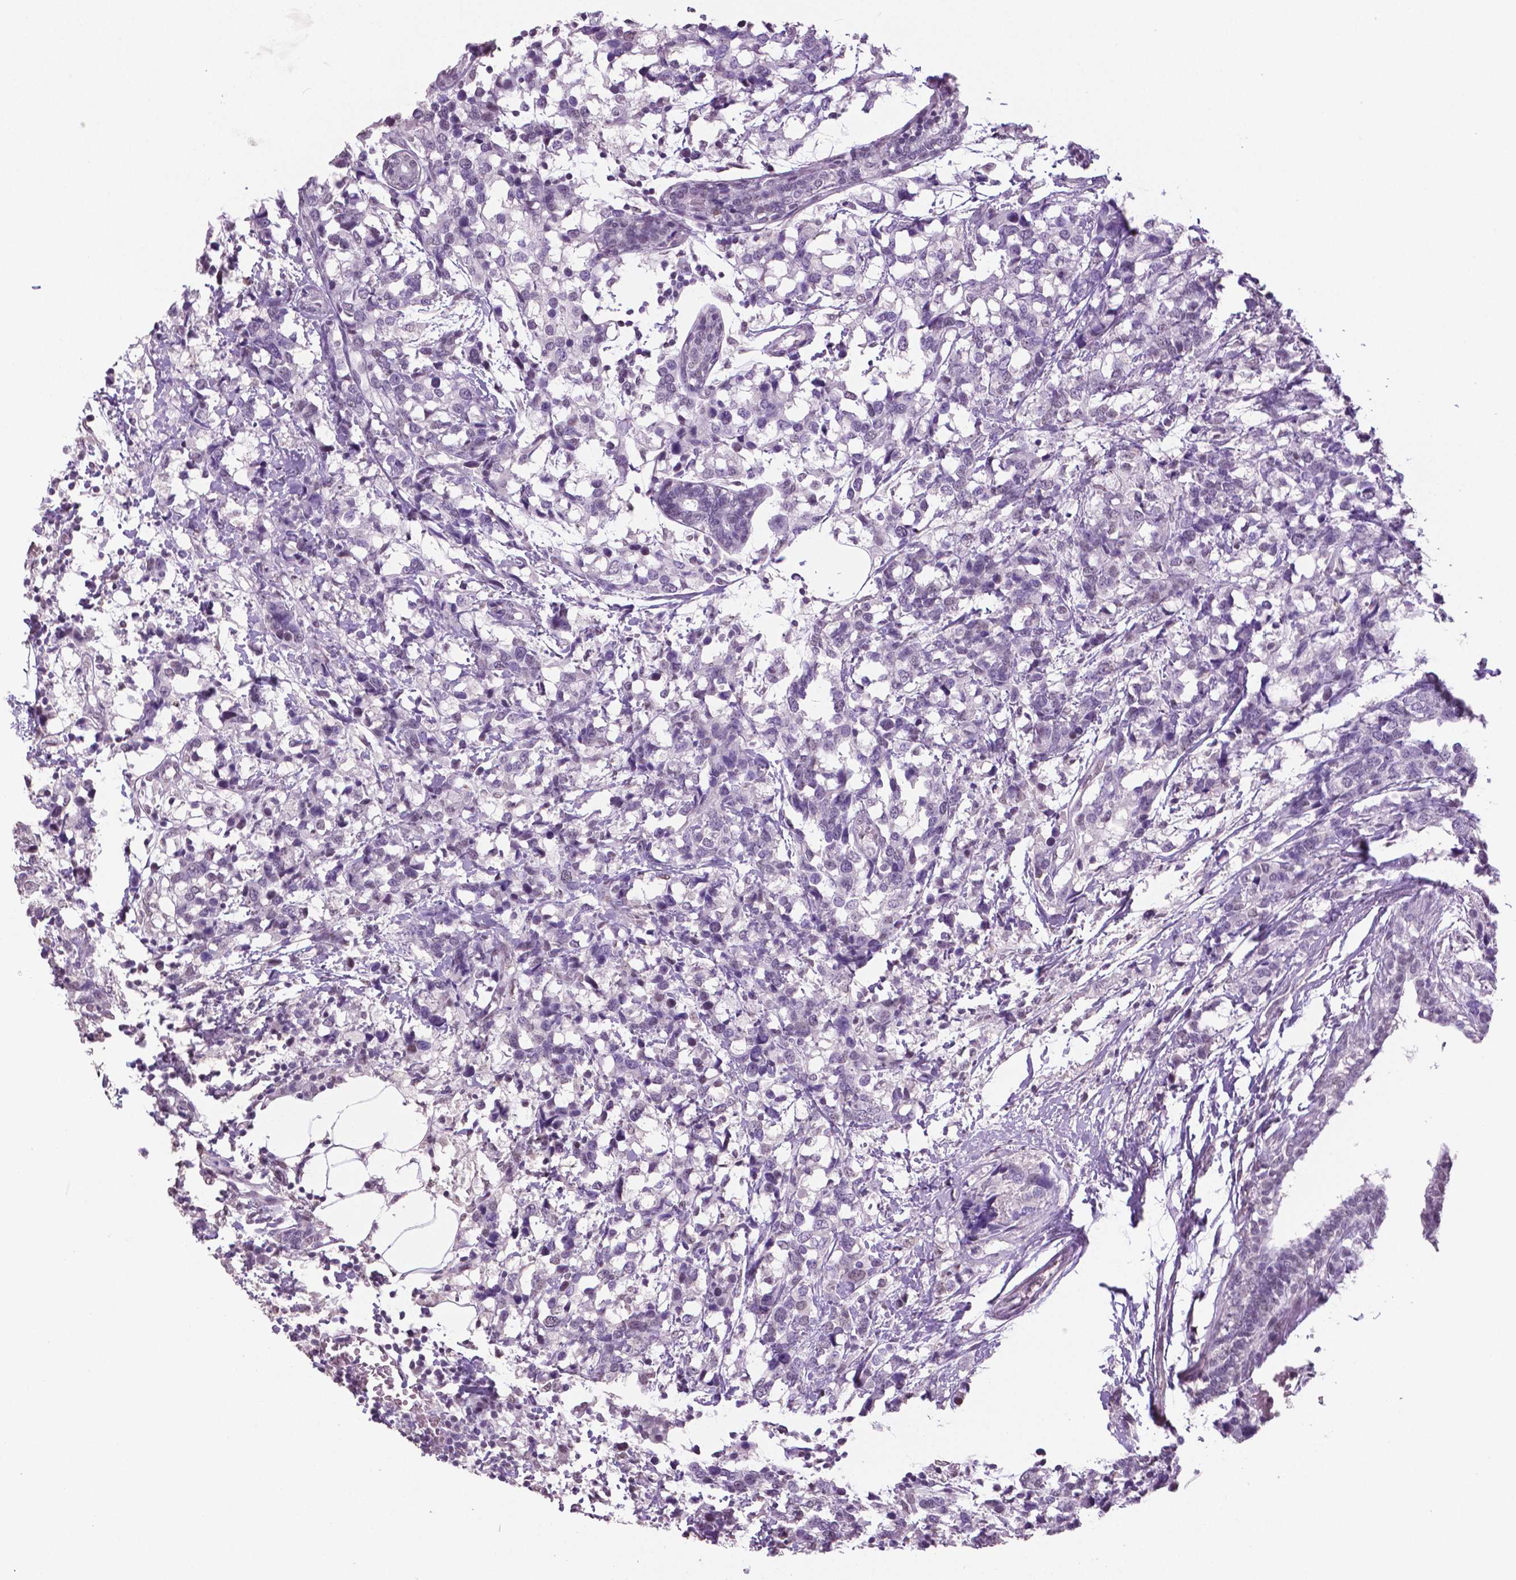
{"staining": {"intensity": "negative", "quantity": "none", "location": "none"}, "tissue": "breast cancer", "cell_type": "Tumor cells", "image_type": "cancer", "snomed": [{"axis": "morphology", "description": "Lobular carcinoma"}, {"axis": "topography", "description": "Breast"}], "caption": "There is no significant positivity in tumor cells of breast cancer.", "gene": "IGF2BP1", "patient": {"sex": "female", "age": 59}}